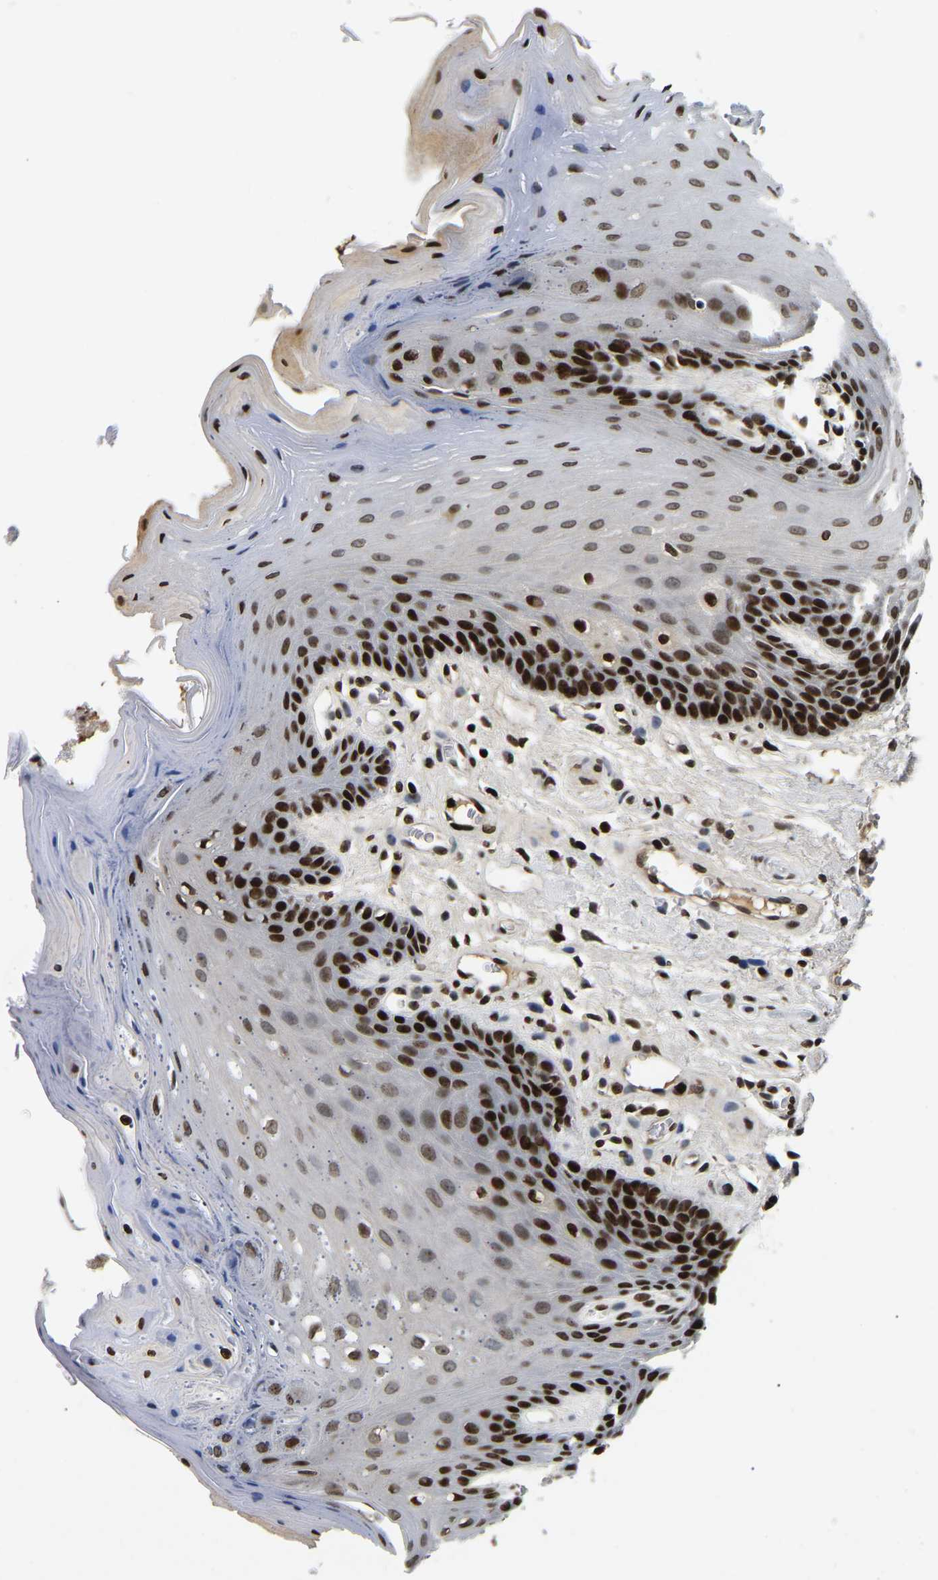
{"staining": {"intensity": "strong", "quantity": ">75%", "location": "nuclear"}, "tissue": "oral mucosa", "cell_type": "Squamous epithelial cells", "image_type": "normal", "snomed": [{"axis": "morphology", "description": "Normal tissue, NOS"}, {"axis": "morphology", "description": "Squamous cell carcinoma, NOS"}, {"axis": "topography", "description": "Oral tissue"}, {"axis": "topography", "description": "Head-Neck"}], "caption": "Benign oral mucosa displays strong nuclear positivity in about >75% of squamous epithelial cells.", "gene": "LRRC61", "patient": {"sex": "male", "age": 71}}